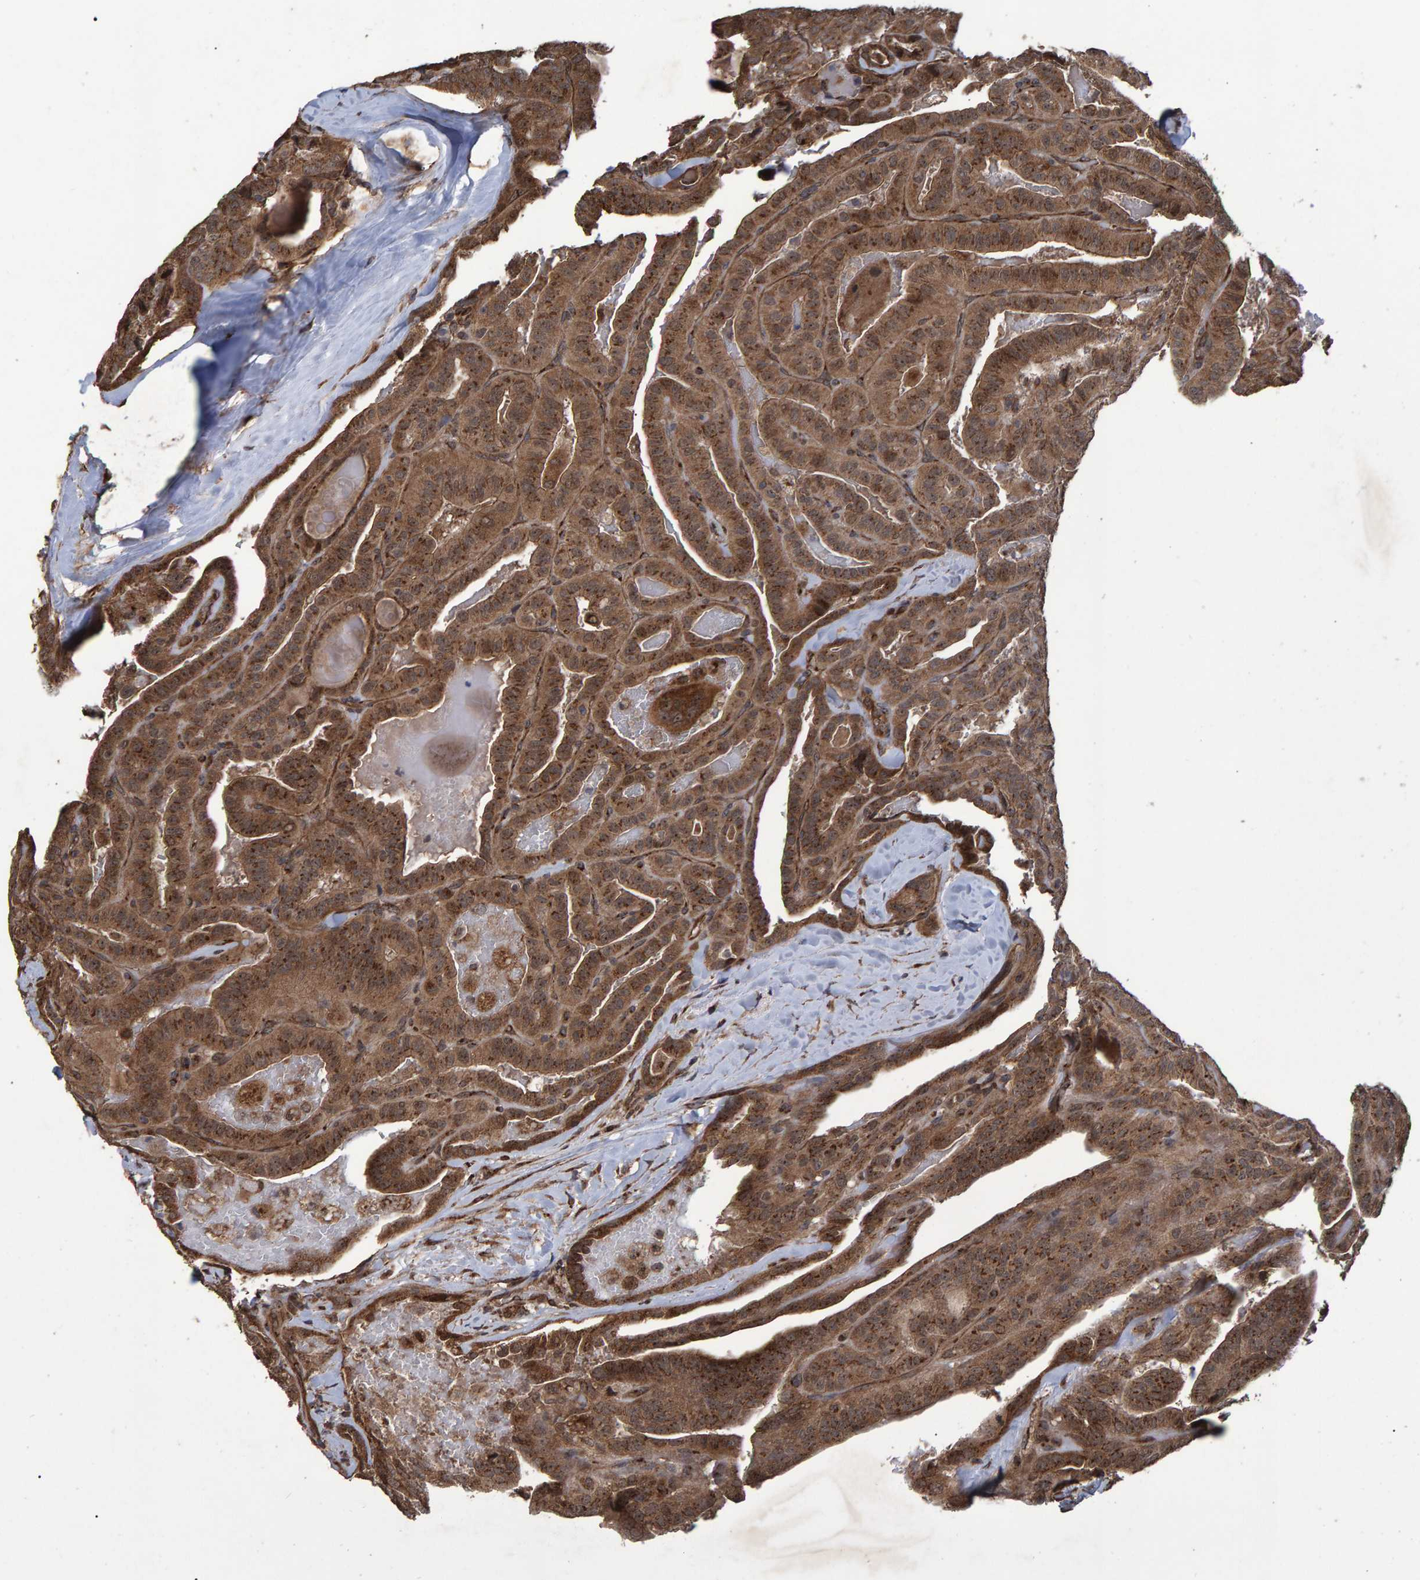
{"staining": {"intensity": "strong", "quantity": ">75%", "location": "cytoplasmic/membranous"}, "tissue": "thyroid cancer", "cell_type": "Tumor cells", "image_type": "cancer", "snomed": [{"axis": "morphology", "description": "Papillary adenocarcinoma, NOS"}, {"axis": "topography", "description": "Thyroid gland"}], "caption": "Protein staining of papillary adenocarcinoma (thyroid) tissue displays strong cytoplasmic/membranous expression in approximately >75% of tumor cells.", "gene": "TRIM68", "patient": {"sex": "male", "age": 77}}